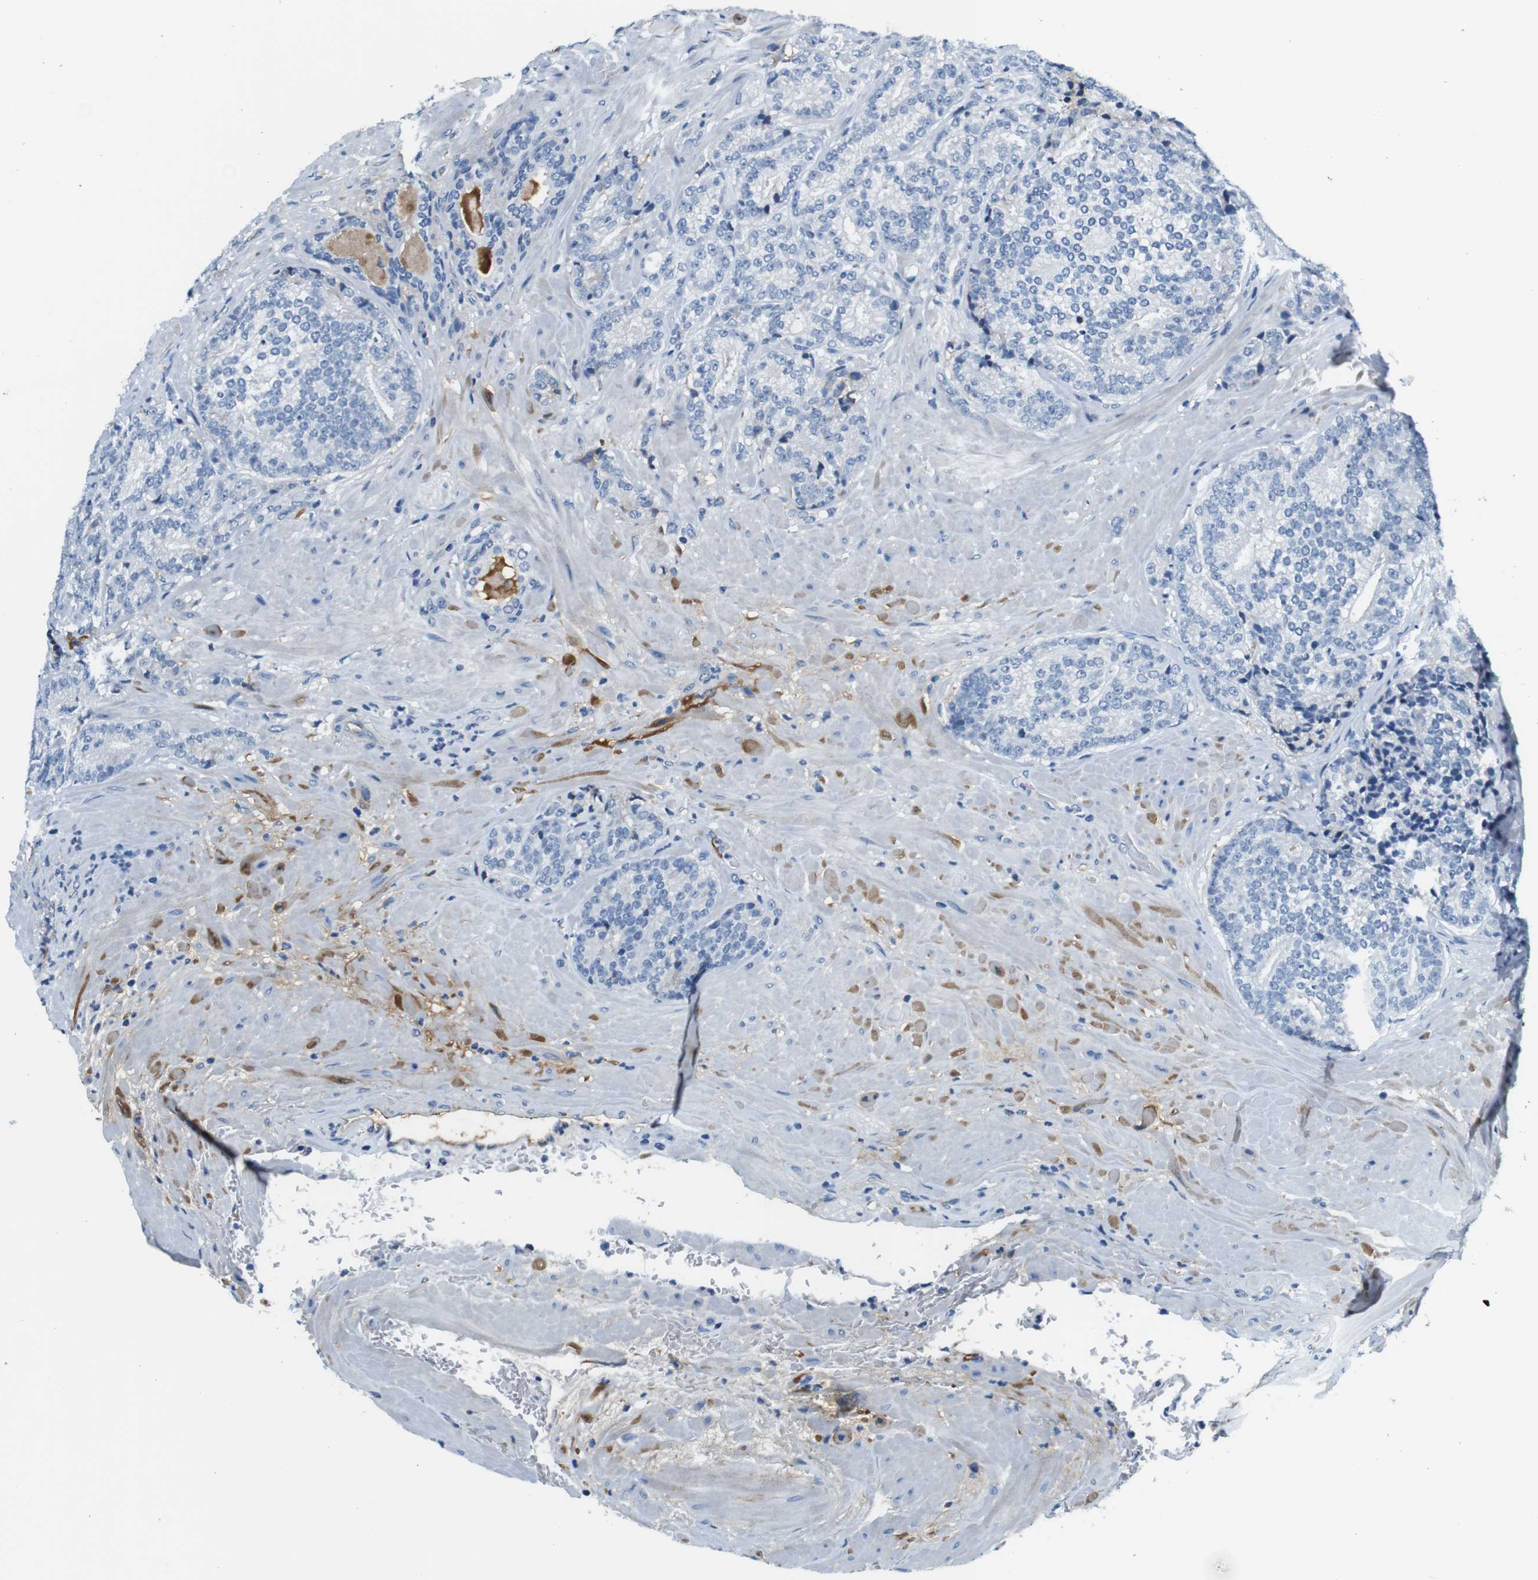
{"staining": {"intensity": "negative", "quantity": "none", "location": "none"}, "tissue": "prostate cancer", "cell_type": "Tumor cells", "image_type": "cancer", "snomed": [{"axis": "morphology", "description": "Adenocarcinoma, High grade"}, {"axis": "topography", "description": "Prostate"}], "caption": "IHC photomicrograph of high-grade adenocarcinoma (prostate) stained for a protein (brown), which exhibits no positivity in tumor cells.", "gene": "IGHD", "patient": {"sex": "male", "age": 61}}